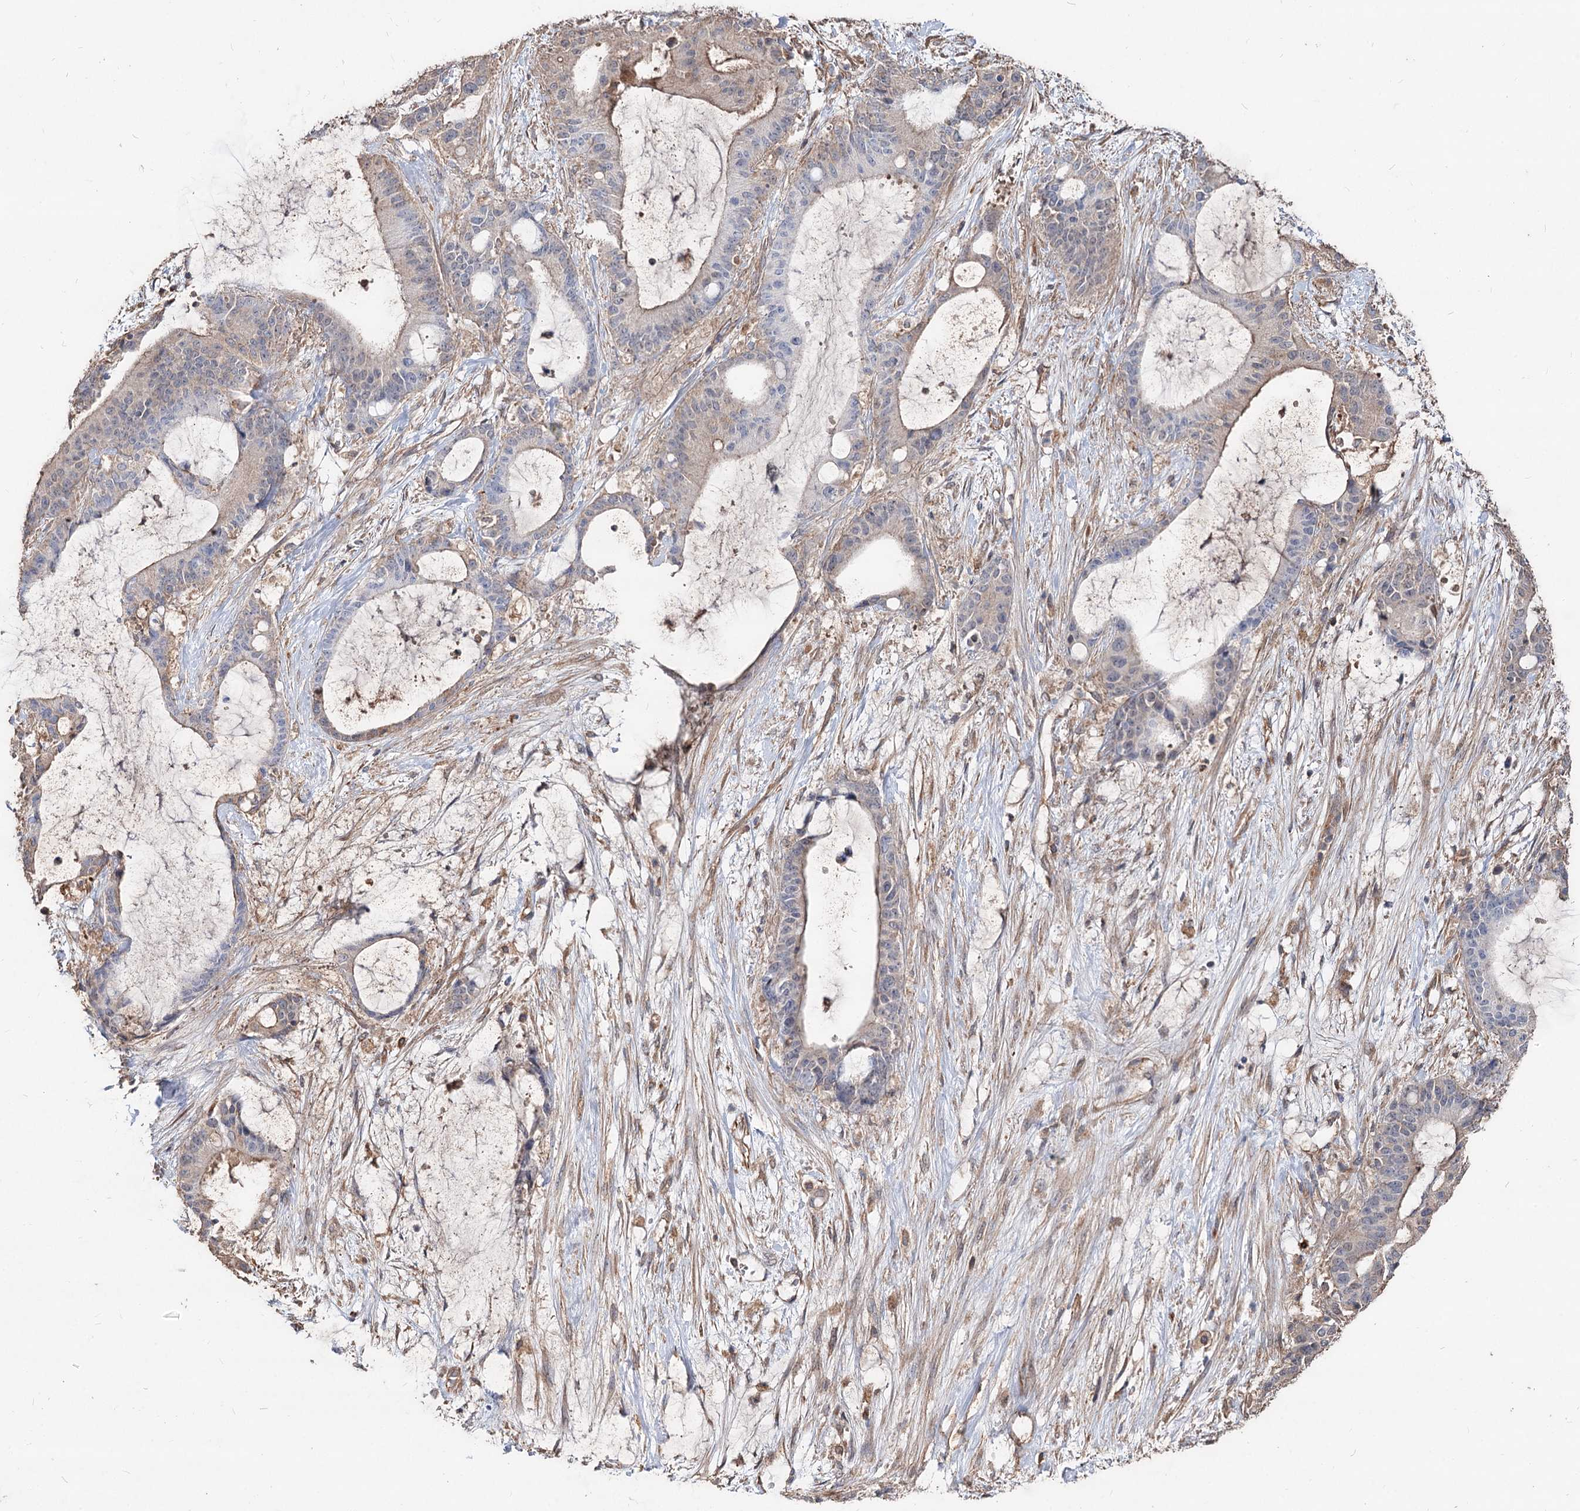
{"staining": {"intensity": "negative", "quantity": "none", "location": "none"}, "tissue": "liver cancer", "cell_type": "Tumor cells", "image_type": "cancer", "snomed": [{"axis": "morphology", "description": "Normal tissue, NOS"}, {"axis": "morphology", "description": "Cholangiocarcinoma"}, {"axis": "topography", "description": "Liver"}, {"axis": "topography", "description": "Peripheral nerve tissue"}], "caption": "The image shows no significant staining in tumor cells of liver cholangiocarcinoma.", "gene": "SPART", "patient": {"sex": "female", "age": 73}}